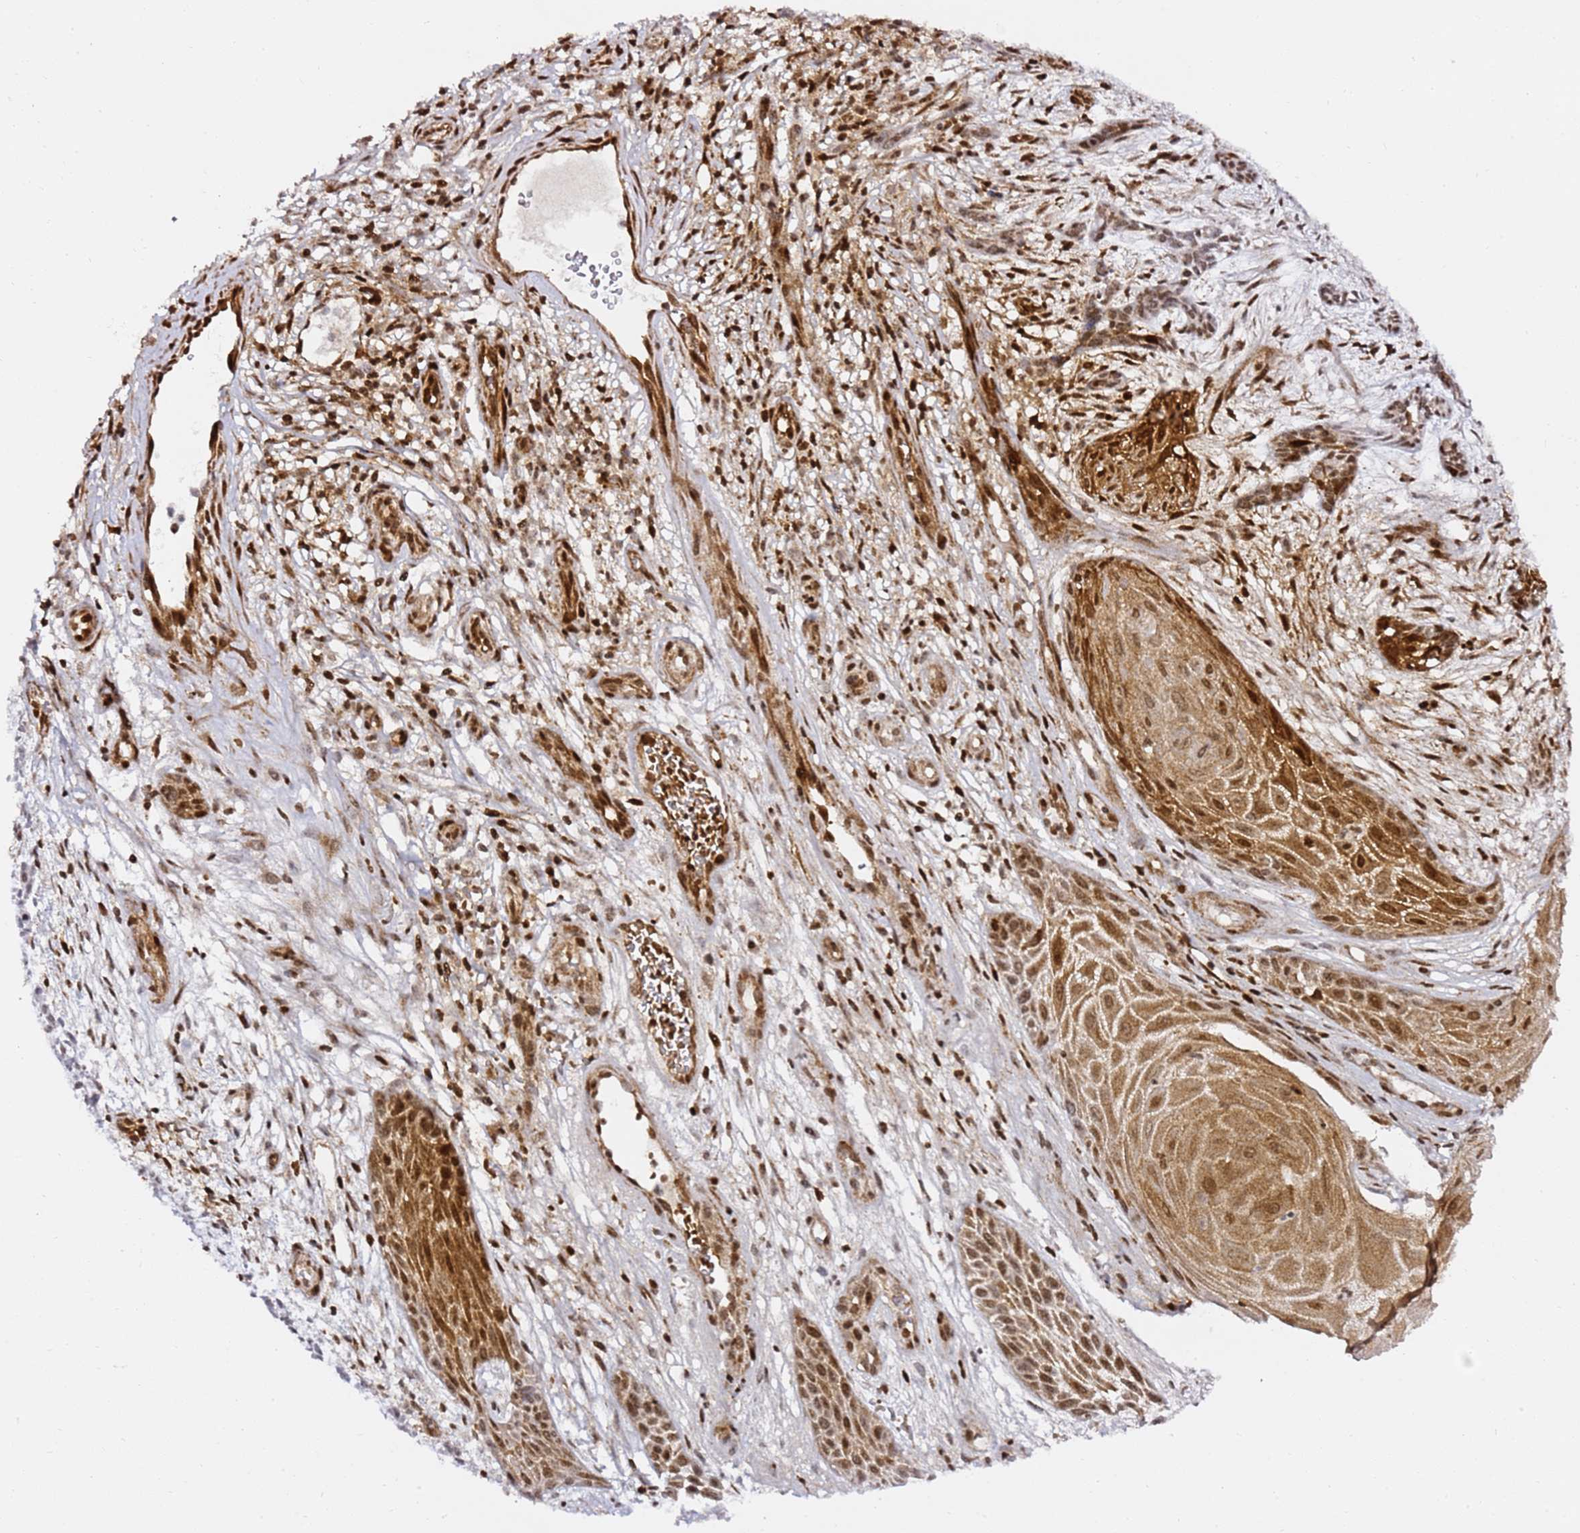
{"staining": {"intensity": "strong", "quantity": ">75%", "location": "cytoplasmic/membranous,nuclear"}, "tissue": "skin cancer", "cell_type": "Tumor cells", "image_type": "cancer", "snomed": [{"axis": "morphology", "description": "Basal cell carcinoma"}, {"axis": "topography", "description": "Skin"}], "caption": "Protein staining of basal cell carcinoma (skin) tissue demonstrates strong cytoplasmic/membranous and nuclear positivity in approximately >75% of tumor cells.", "gene": "GBP2", "patient": {"sex": "male", "age": 89}}